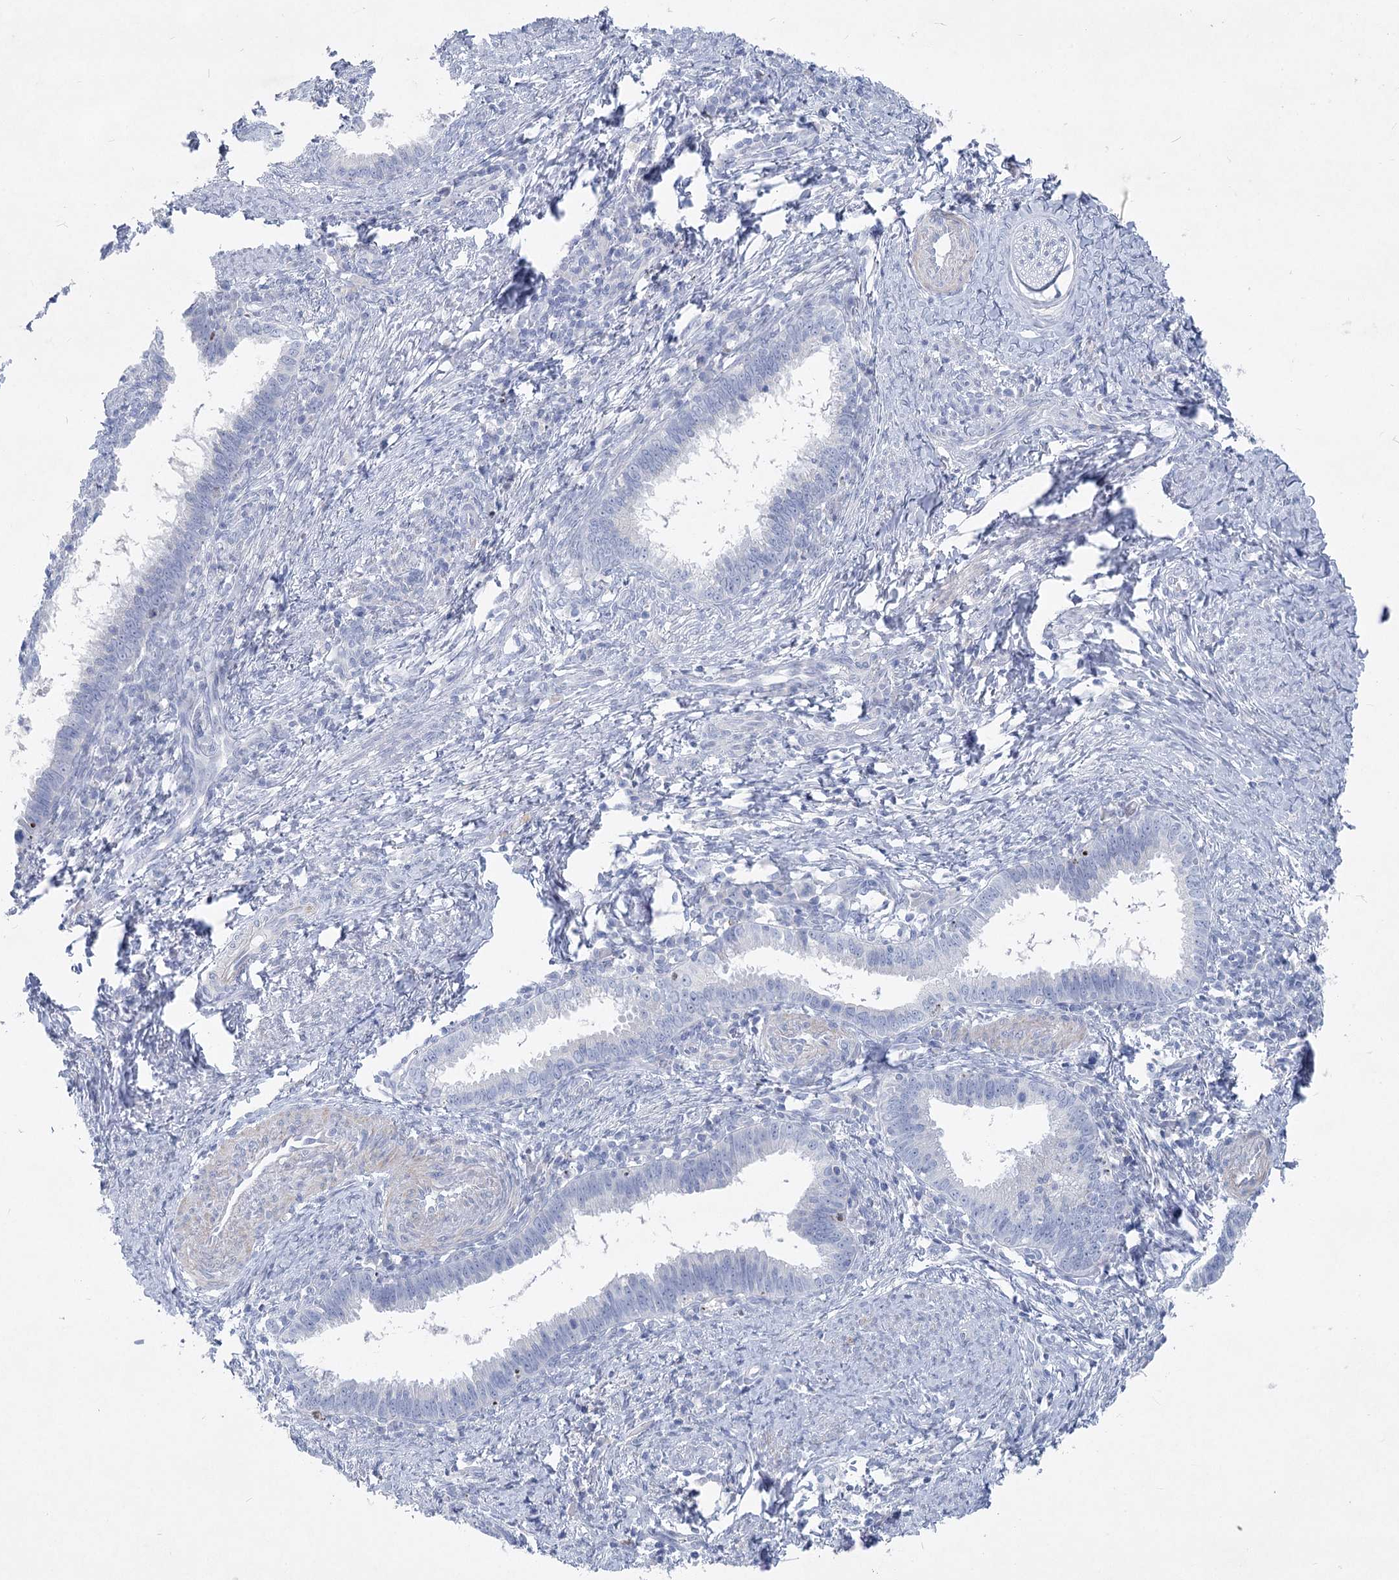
{"staining": {"intensity": "negative", "quantity": "none", "location": "none"}, "tissue": "cervical cancer", "cell_type": "Tumor cells", "image_type": "cancer", "snomed": [{"axis": "morphology", "description": "Adenocarcinoma, NOS"}, {"axis": "topography", "description": "Cervix"}], "caption": "Cervical adenocarcinoma was stained to show a protein in brown. There is no significant staining in tumor cells.", "gene": "WDR74", "patient": {"sex": "female", "age": 36}}